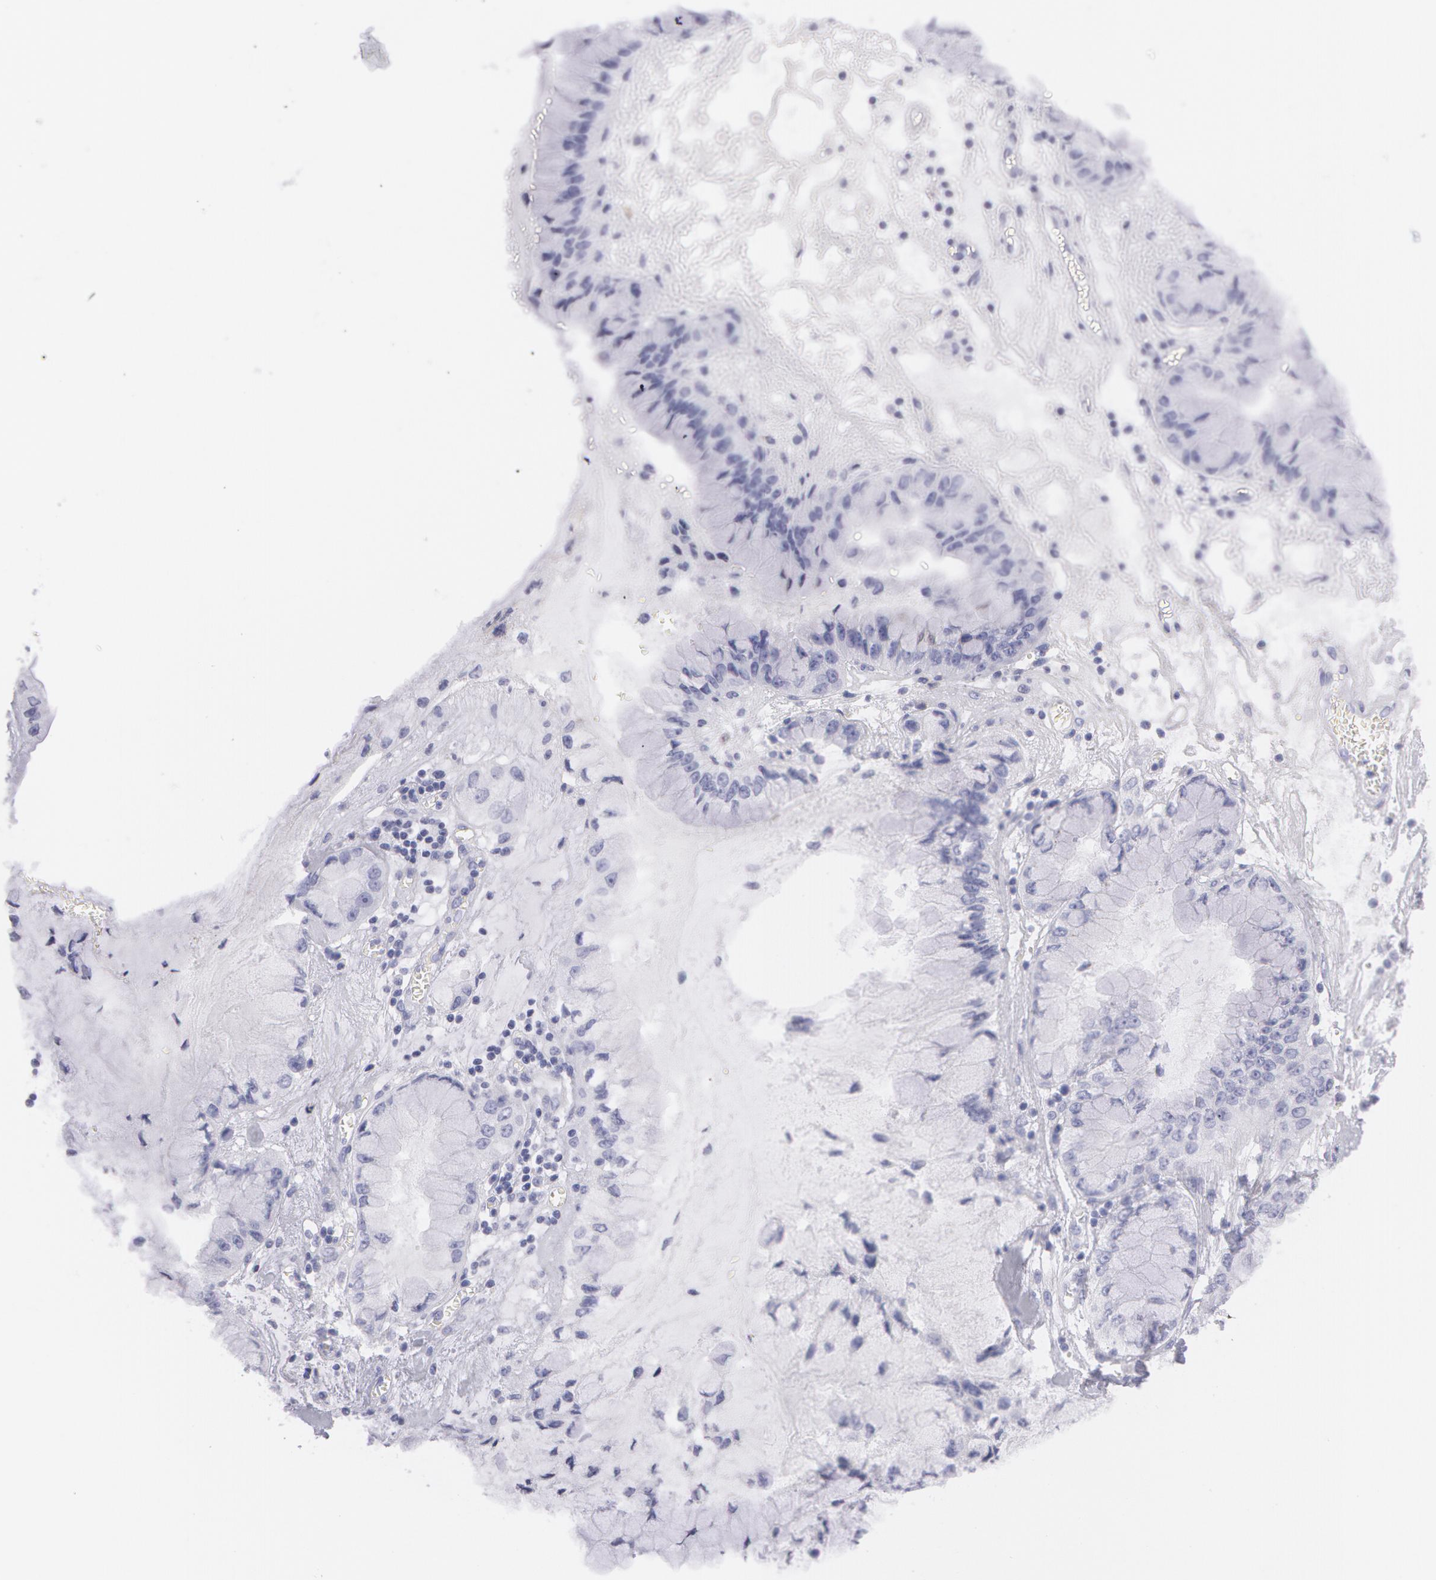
{"staining": {"intensity": "negative", "quantity": "none", "location": "none"}, "tissue": "liver cancer", "cell_type": "Tumor cells", "image_type": "cancer", "snomed": [{"axis": "morphology", "description": "Cholangiocarcinoma"}, {"axis": "topography", "description": "Liver"}], "caption": "This is an immunohistochemistry histopathology image of liver cancer. There is no staining in tumor cells.", "gene": "AMACR", "patient": {"sex": "female", "age": 79}}